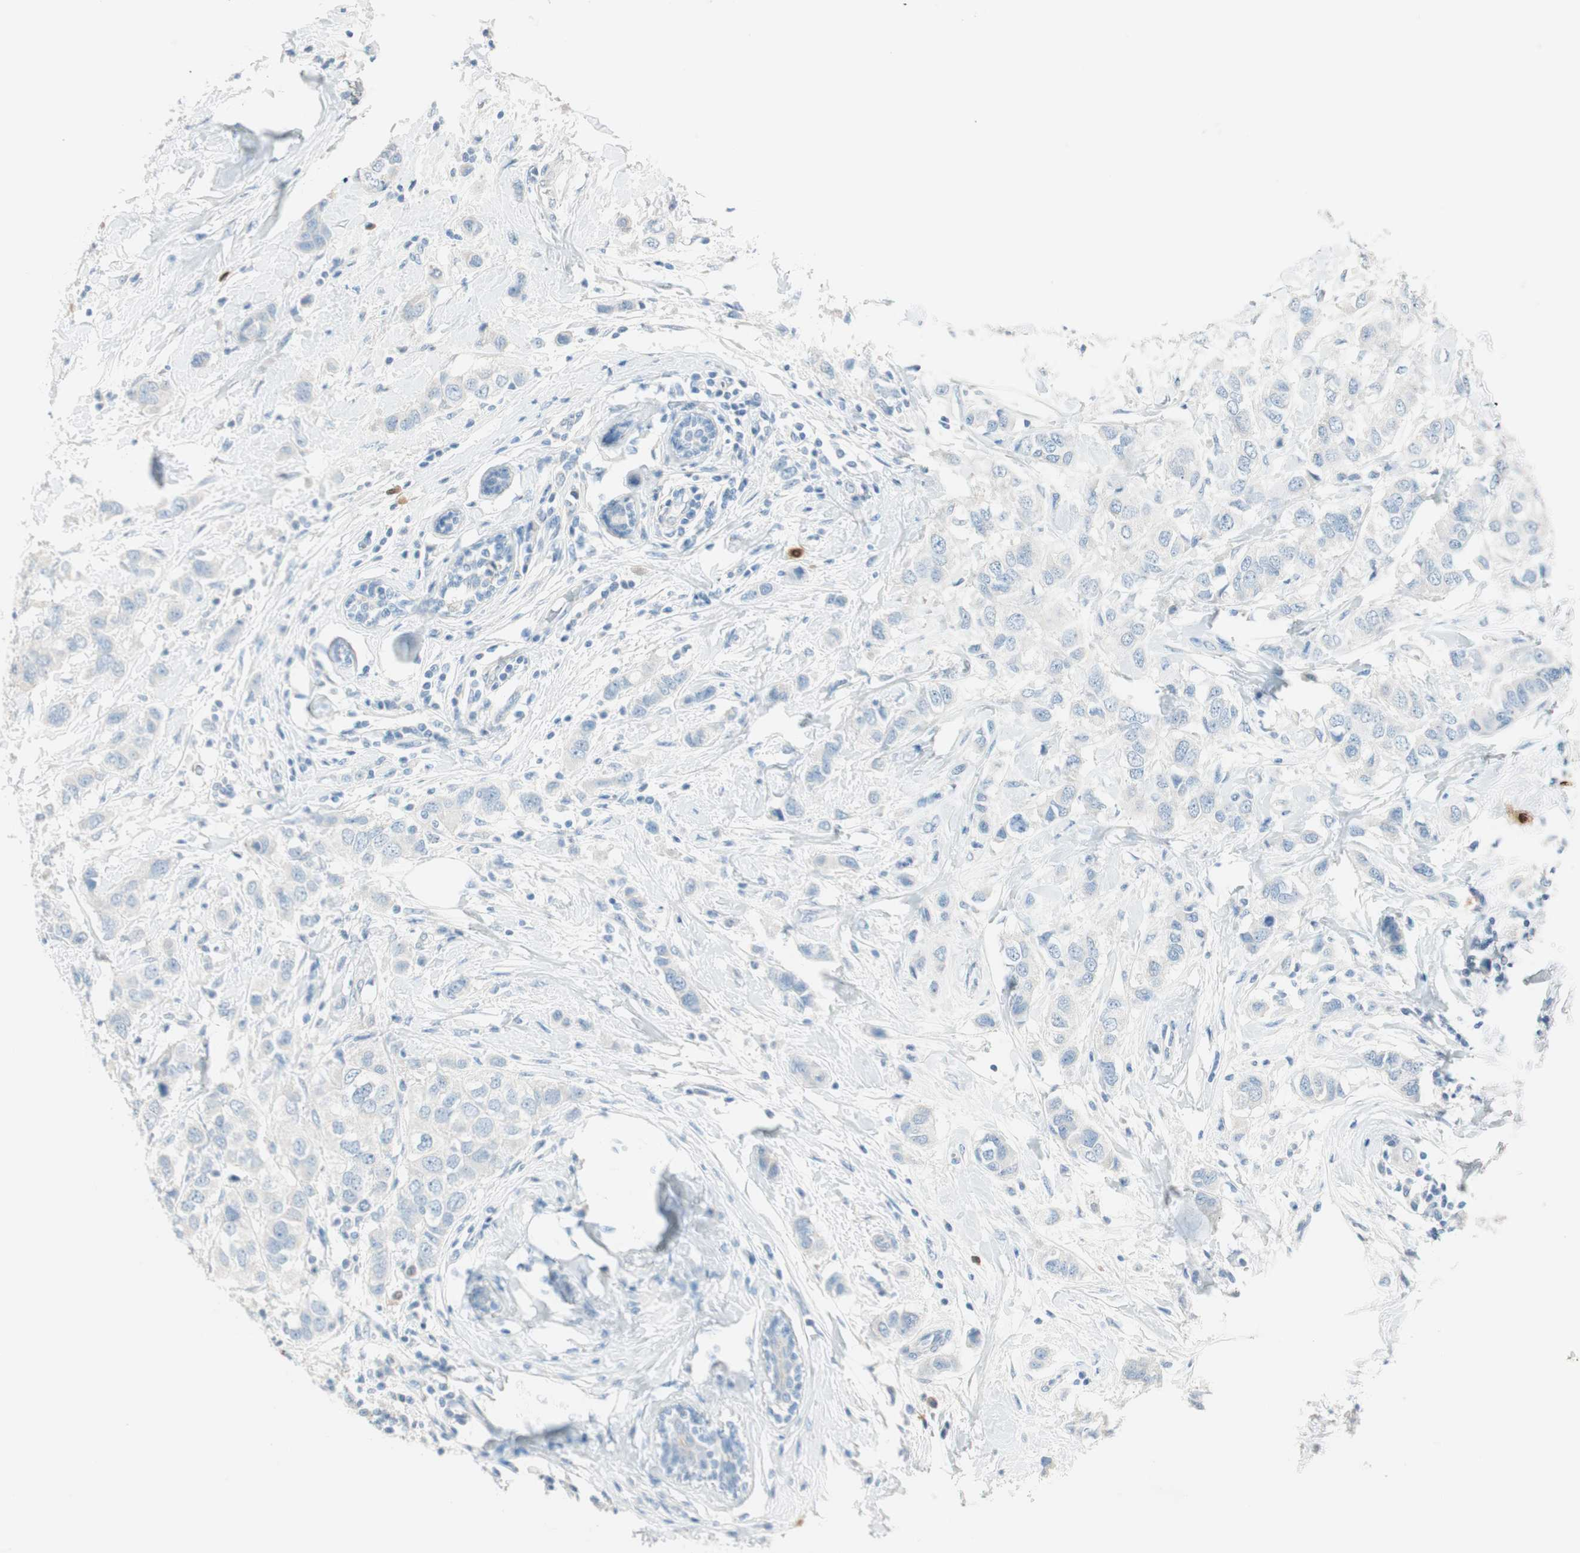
{"staining": {"intensity": "negative", "quantity": "none", "location": "none"}, "tissue": "breast cancer", "cell_type": "Tumor cells", "image_type": "cancer", "snomed": [{"axis": "morphology", "description": "Duct carcinoma"}, {"axis": "topography", "description": "Breast"}], "caption": "The immunohistochemistry (IHC) histopathology image has no significant expression in tumor cells of breast cancer (intraductal carcinoma) tissue. (DAB (3,3'-diaminobenzidine) immunohistochemistry (IHC), high magnification).", "gene": "HPGD", "patient": {"sex": "female", "age": 50}}